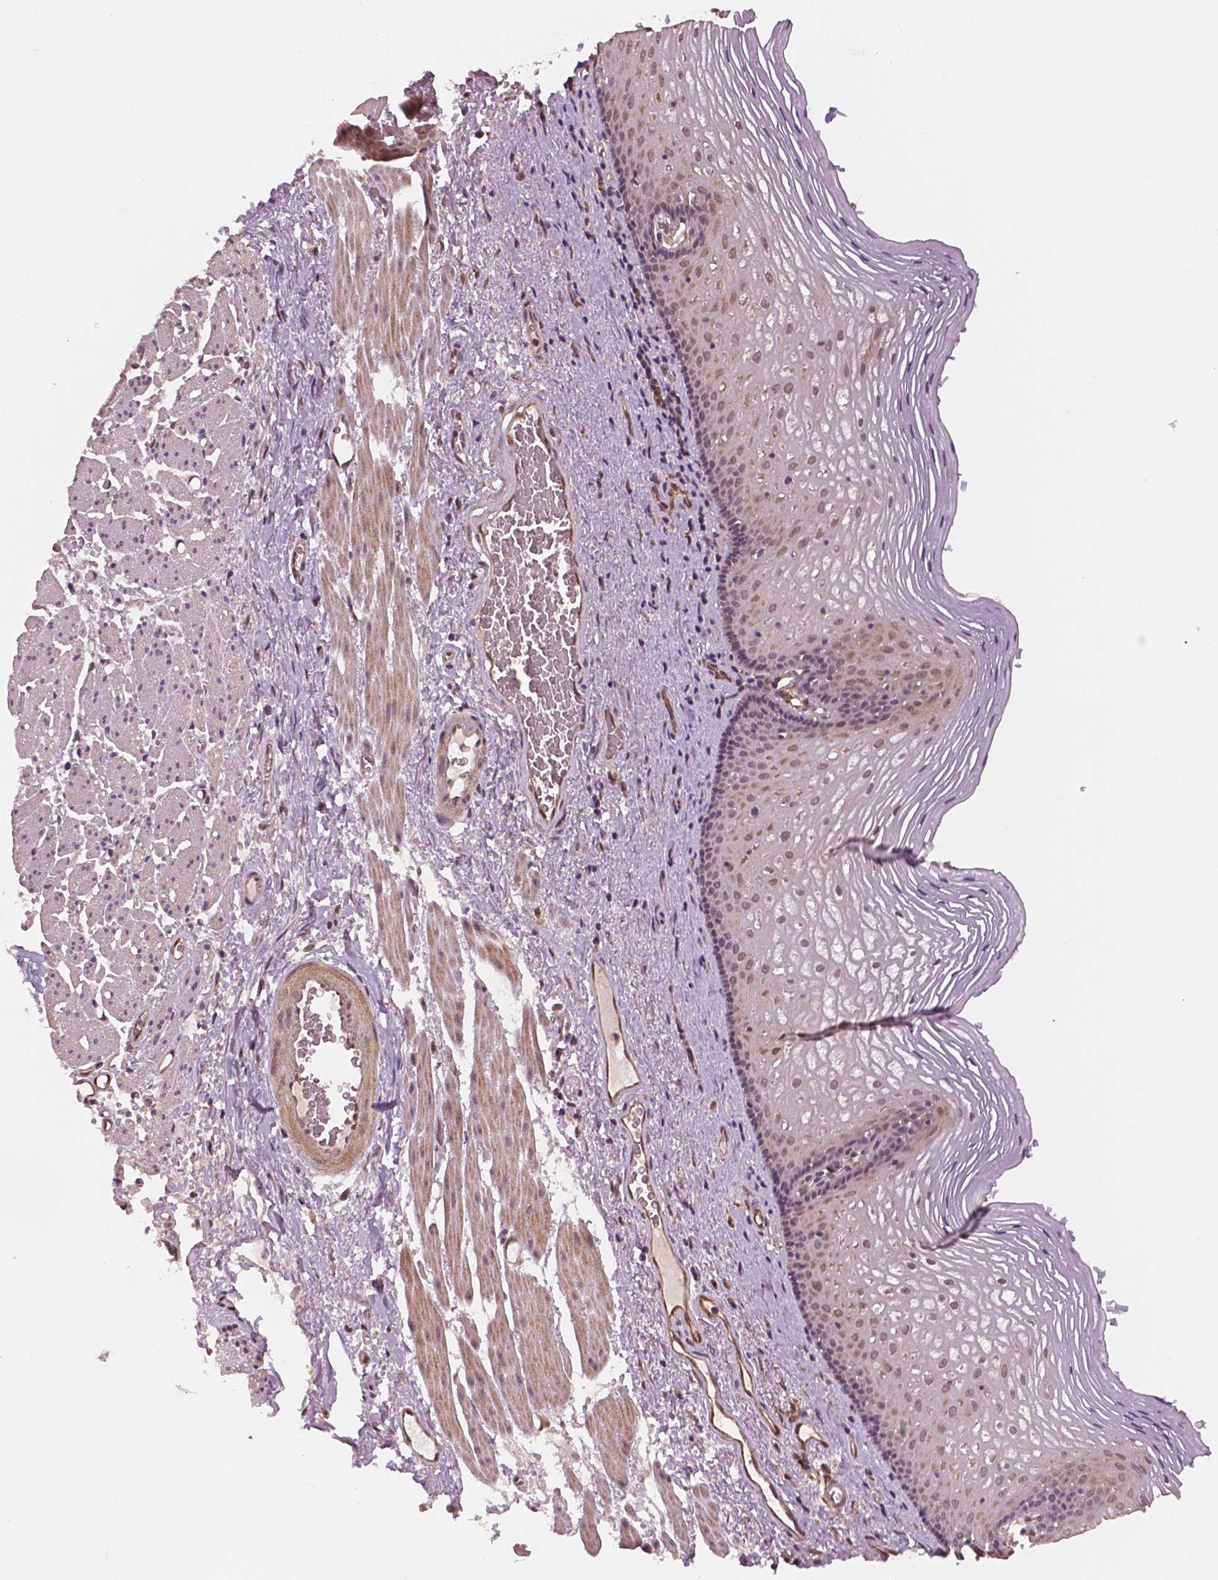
{"staining": {"intensity": "moderate", "quantity": ">75%", "location": "cytoplasmic/membranous,nuclear"}, "tissue": "esophagus", "cell_type": "Squamous epithelial cells", "image_type": "normal", "snomed": [{"axis": "morphology", "description": "Normal tissue, NOS"}, {"axis": "topography", "description": "Esophagus"}], "caption": "This is a photomicrograph of IHC staining of unremarkable esophagus, which shows moderate staining in the cytoplasmic/membranous,nuclear of squamous epithelial cells.", "gene": "STAT3", "patient": {"sex": "male", "age": 76}}